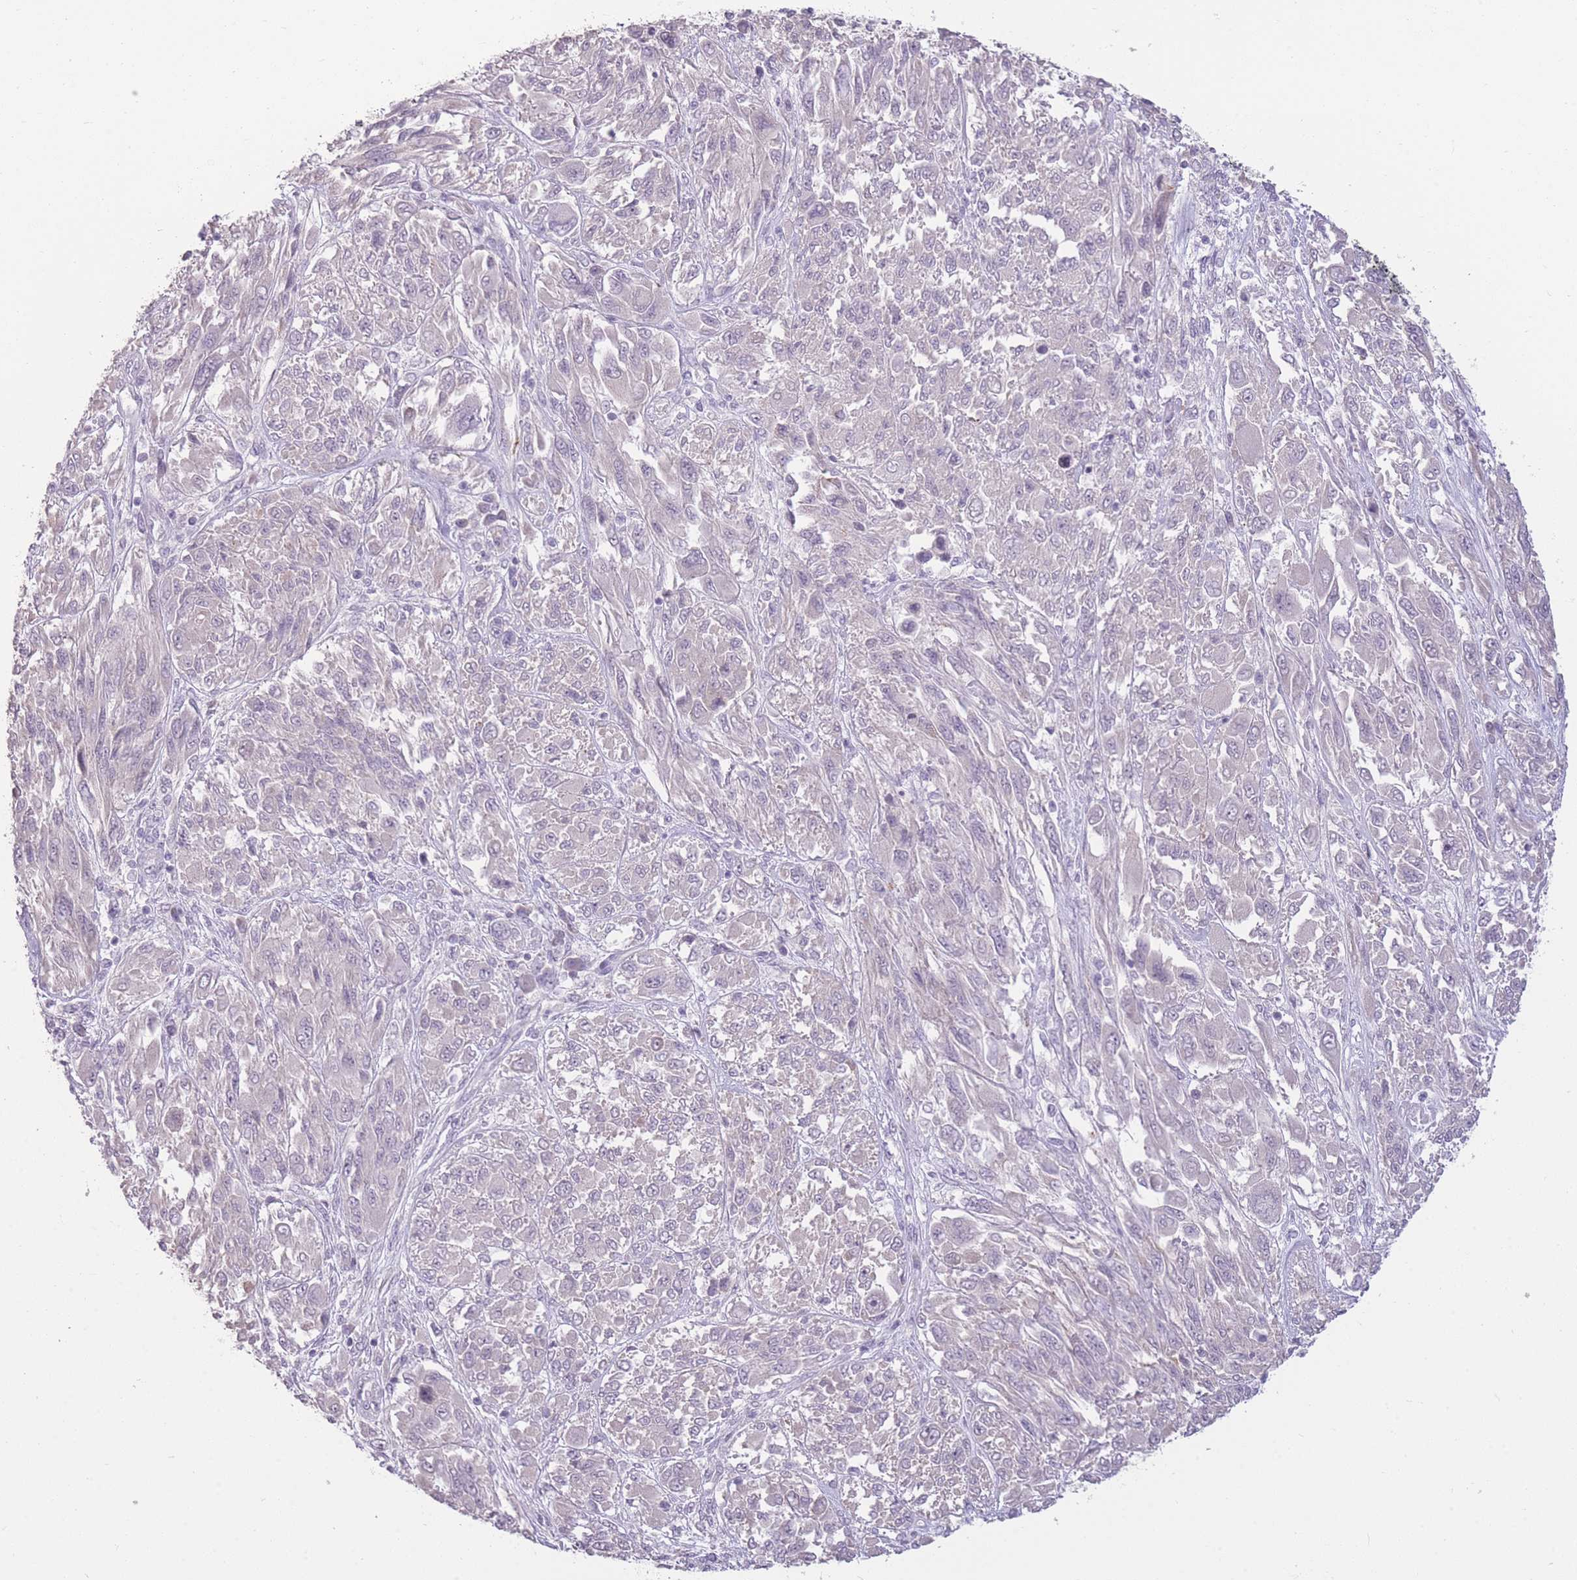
{"staining": {"intensity": "negative", "quantity": "none", "location": "none"}, "tissue": "melanoma", "cell_type": "Tumor cells", "image_type": "cancer", "snomed": [{"axis": "morphology", "description": "Malignant melanoma, NOS"}, {"axis": "topography", "description": "Skin"}], "caption": "This is a micrograph of IHC staining of malignant melanoma, which shows no positivity in tumor cells.", "gene": "ZBTB24", "patient": {"sex": "female", "age": 91}}